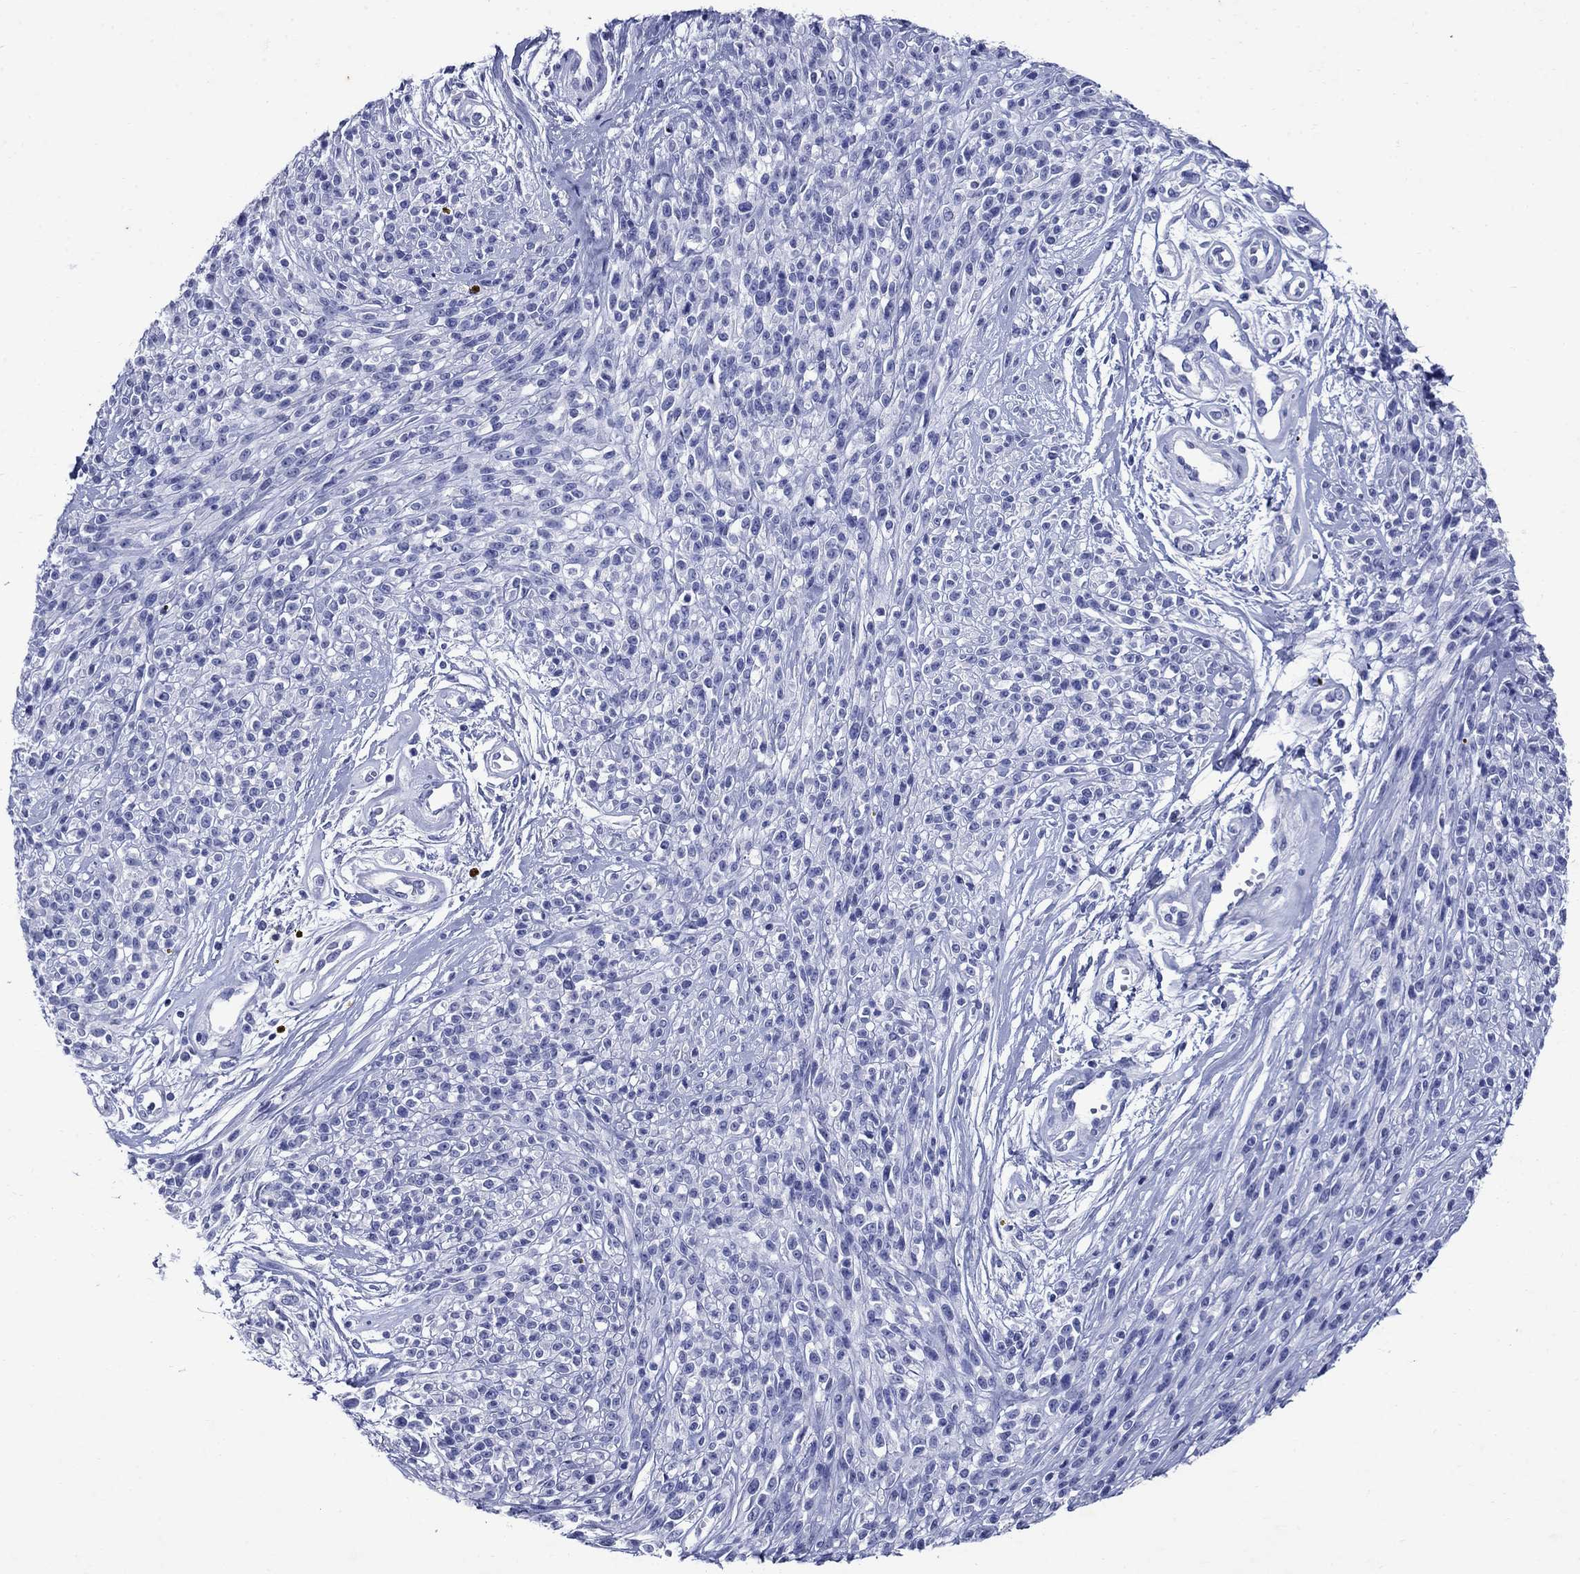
{"staining": {"intensity": "negative", "quantity": "none", "location": "none"}, "tissue": "melanoma", "cell_type": "Tumor cells", "image_type": "cancer", "snomed": [{"axis": "morphology", "description": "Malignant melanoma, NOS"}, {"axis": "topography", "description": "Skin"}, {"axis": "topography", "description": "Skin of trunk"}], "caption": "Immunohistochemical staining of human melanoma displays no significant expression in tumor cells.", "gene": "CD1A", "patient": {"sex": "male", "age": 74}}